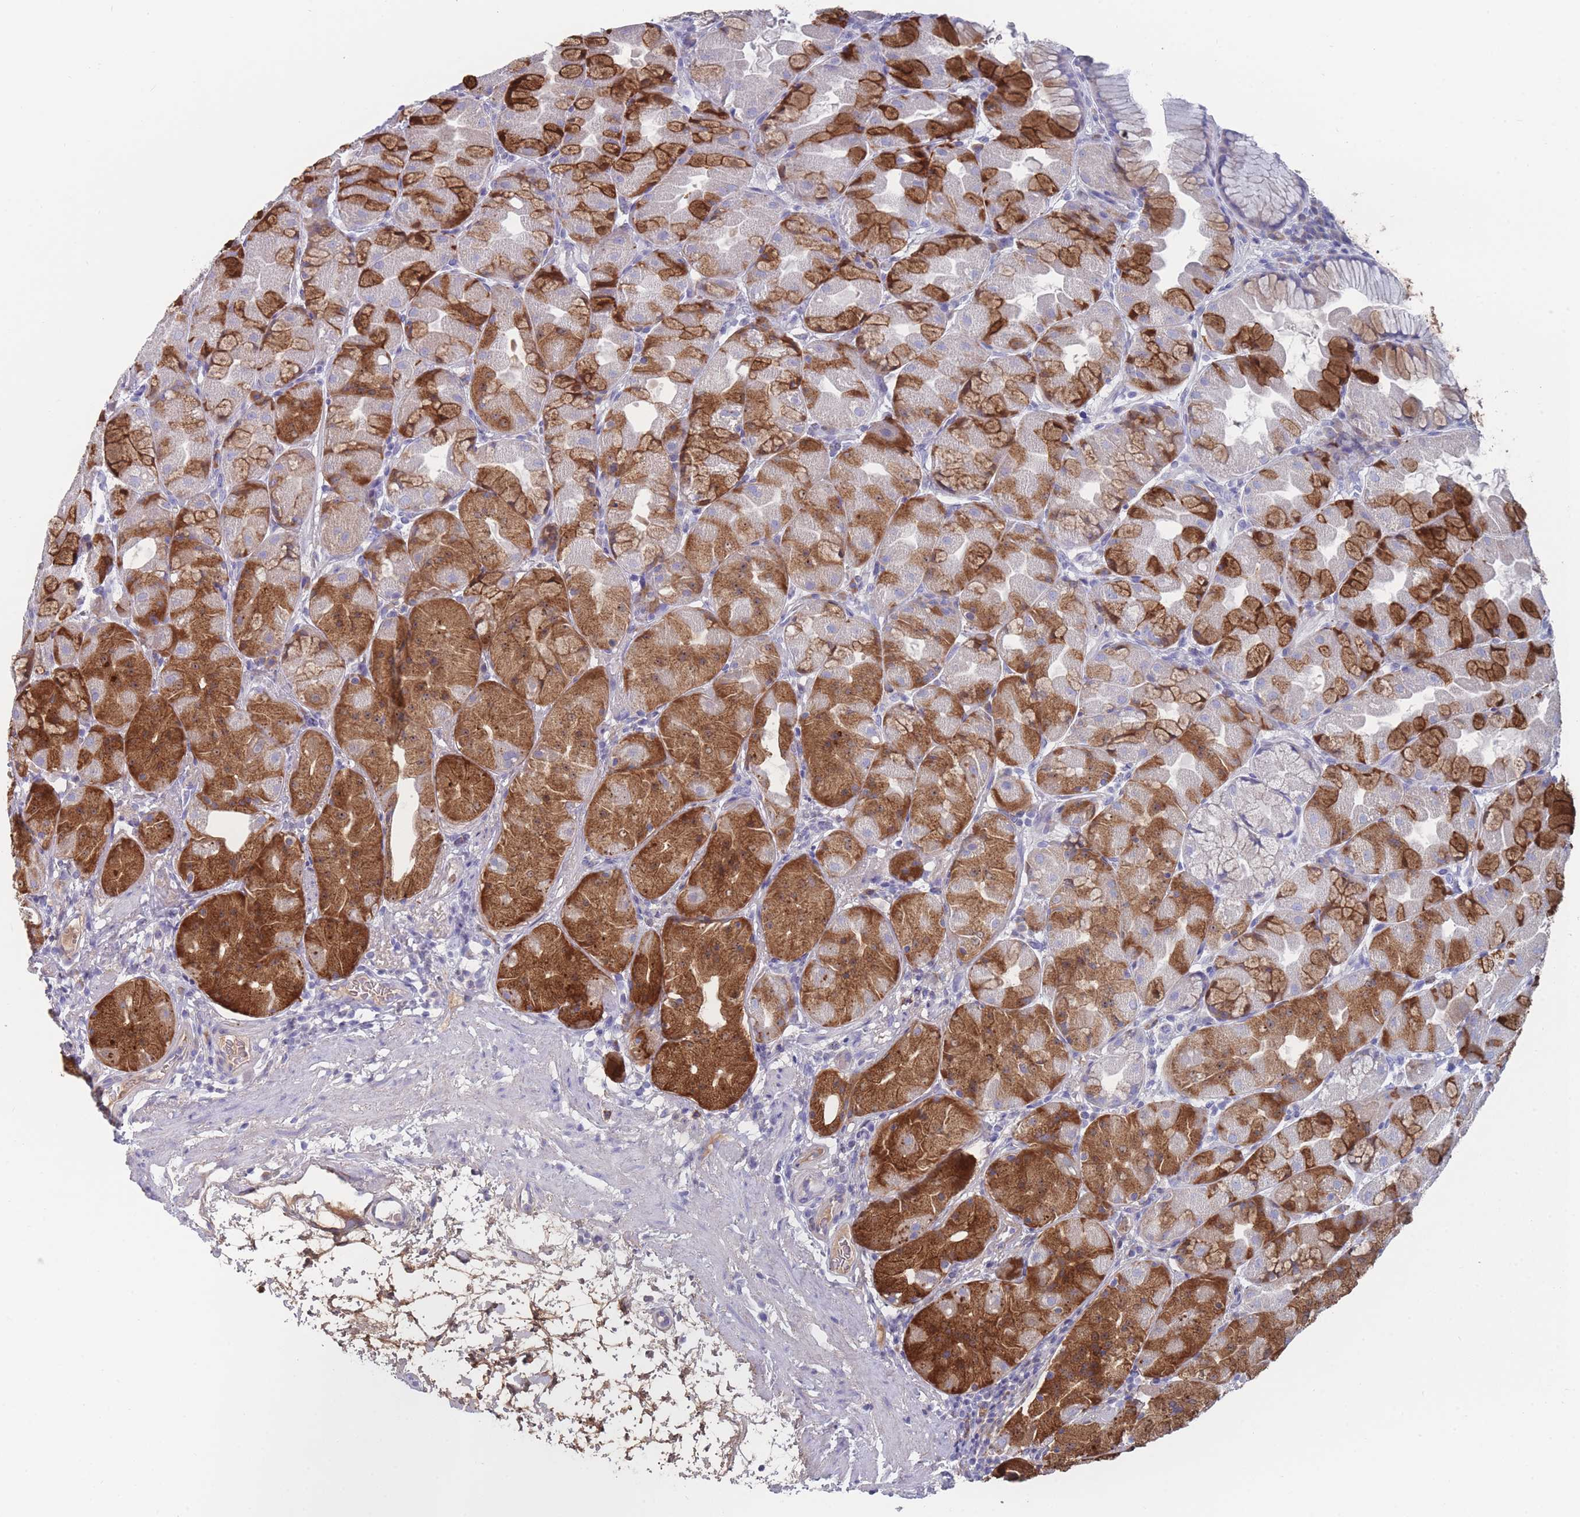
{"staining": {"intensity": "strong", "quantity": "25%-75%", "location": "cytoplasmic/membranous"}, "tissue": "stomach", "cell_type": "Glandular cells", "image_type": "normal", "snomed": [{"axis": "morphology", "description": "Normal tissue, NOS"}, {"axis": "topography", "description": "Stomach"}], "caption": "Protein analysis of unremarkable stomach exhibits strong cytoplasmic/membranous expression in about 25%-75% of glandular cells.", "gene": "ST8SIA5", "patient": {"sex": "male", "age": 57}}